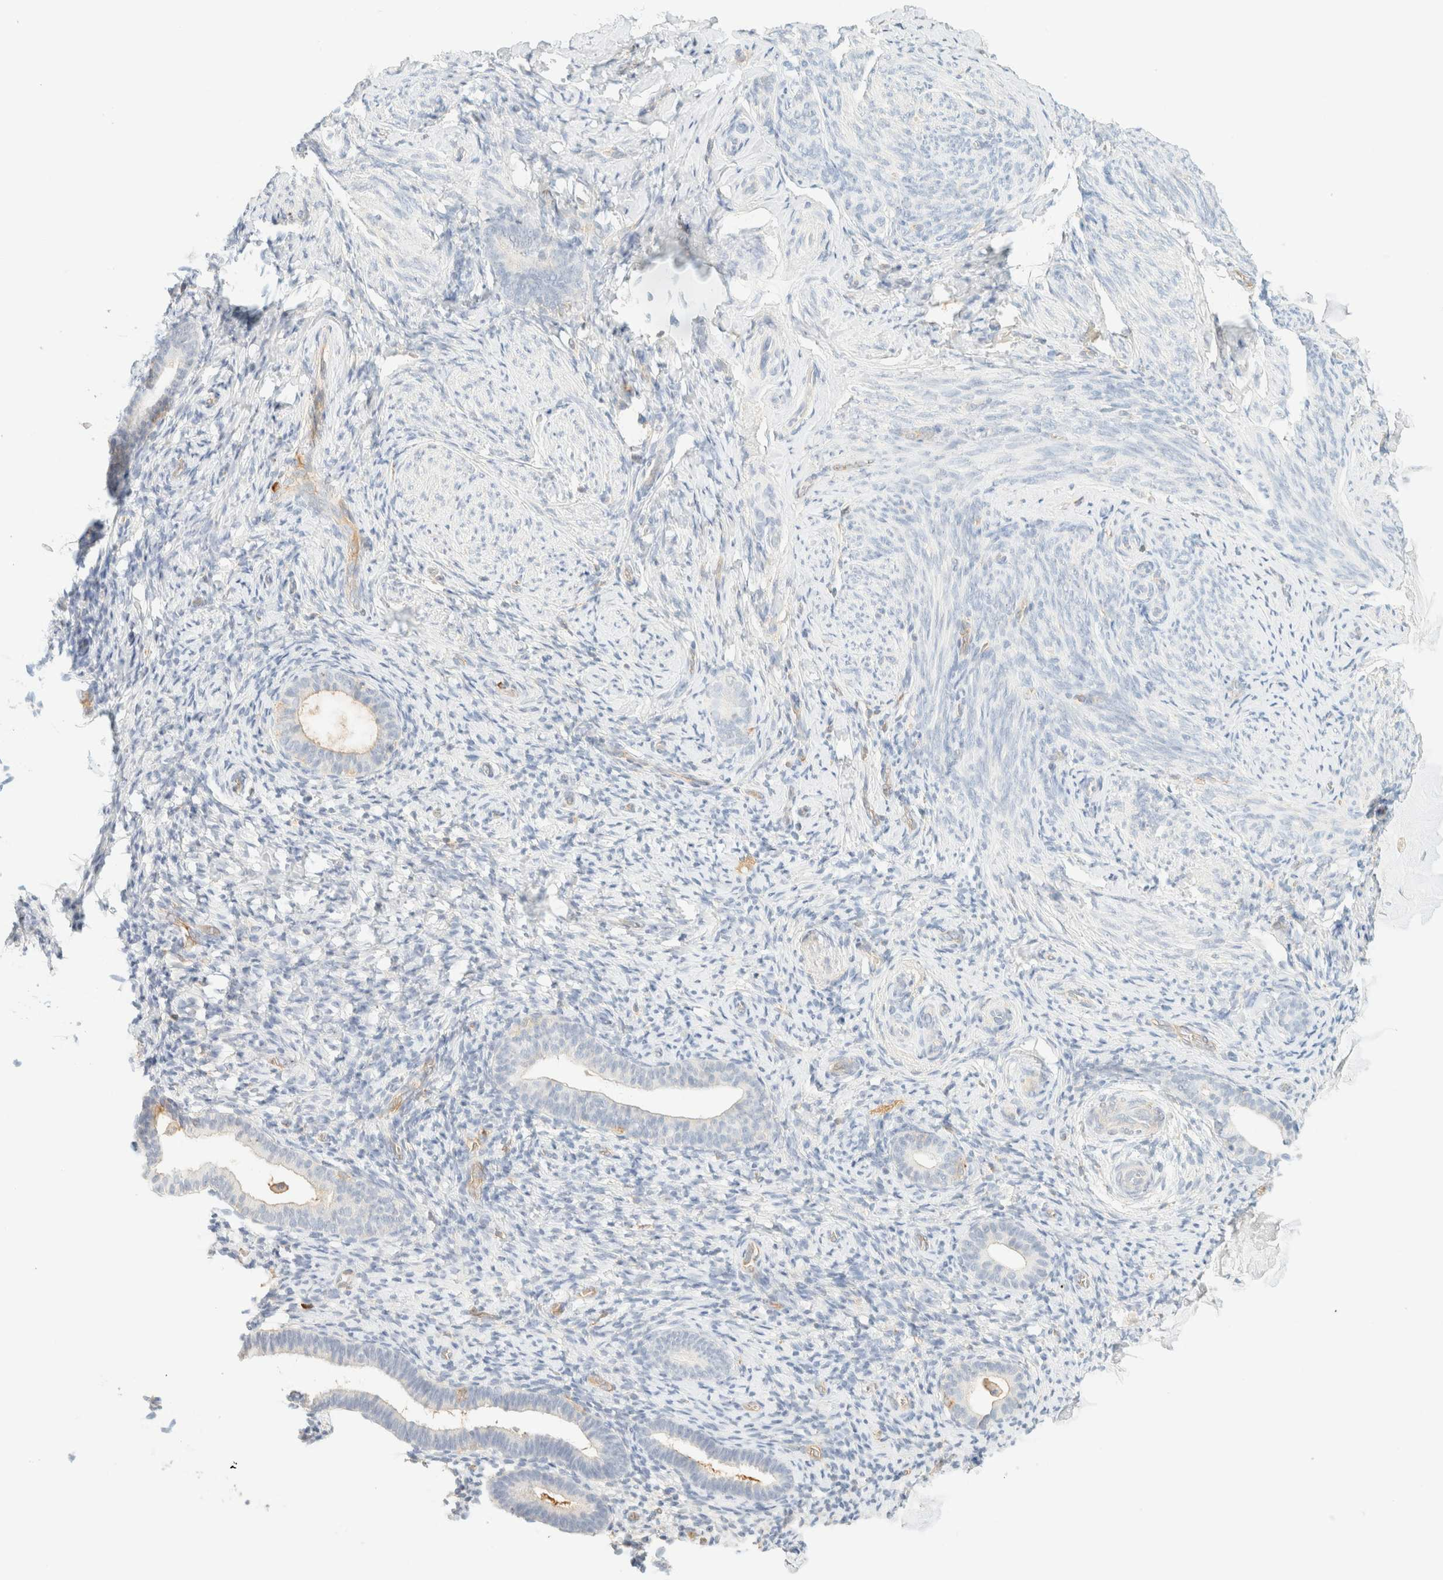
{"staining": {"intensity": "weak", "quantity": "<25%", "location": "cytoplasmic/membranous"}, "tissue": "endometrium", "cell_type": "Cells in endometrial stroma", "image_type": "normal", "snomed": [{"axis": "morphology", "description": "Normal tissue, NOS"}, {"axis": "topography", "description": "Endometrium"}], "caption": "The IHC histopathology image has no significant positivity in cells in endometrial stroma of endometrium. The staining is performed using DAB brown chromogen with nuclei counter-stained in using hematoxylin.", "gene": "FHOD1", "patient": {"sex": "female", "age": 51}}